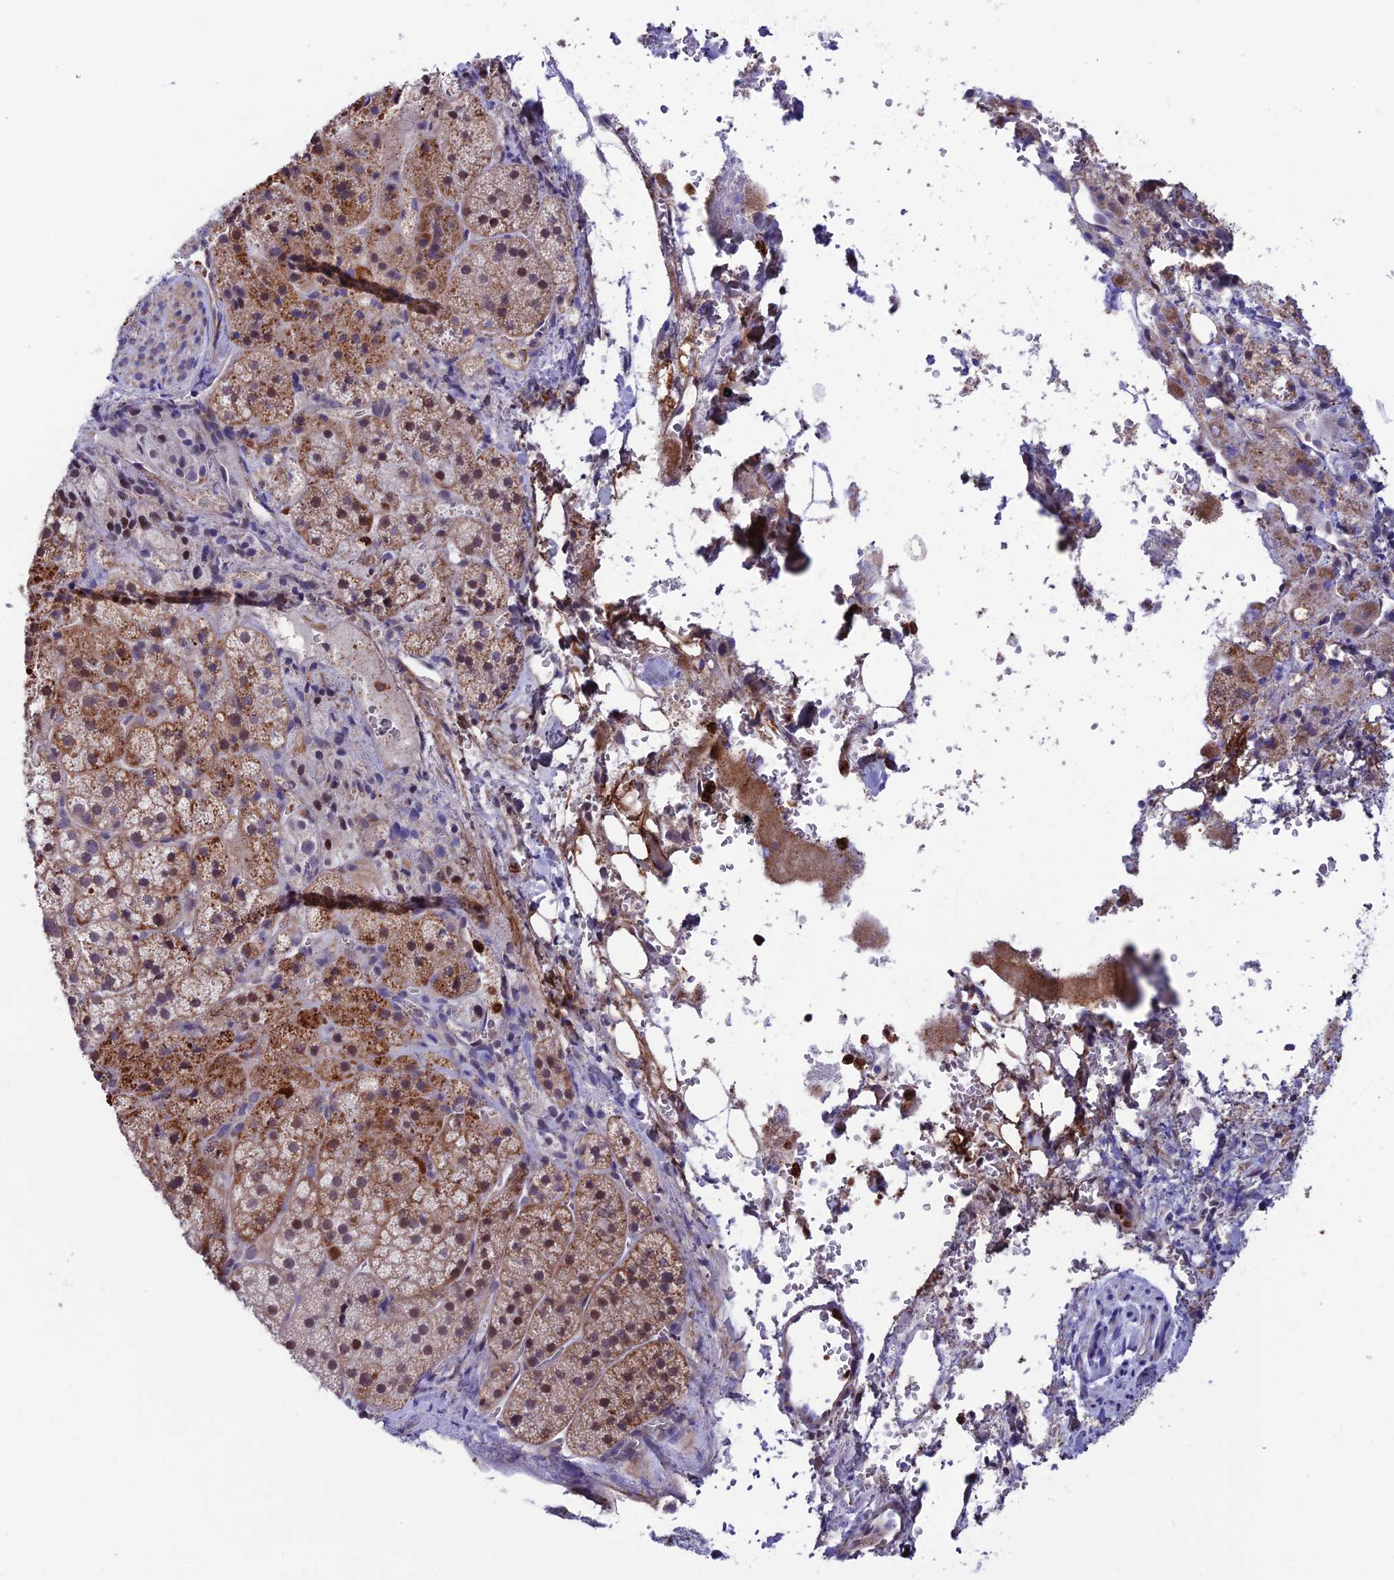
{"staining": {"intensity": "moderate", "quantity": "<25%", "location": "cytoplasmic/membranous"}, "tissue": "adrenal gland", "cell_type": "Glandular cells", "image_type": "normal", "snomed": [{"axis": "morphology", "description": "Normal tissue, NOS"}, {"axis": "topography", "description": "Adrenal gland"}], "caption": "Immunohistochemistry of normal human adrenal gland demonstrates low levels of moderate cytoplasmic/membranous expression in approximately <25% of glandular cells.", "gene": "COL6A6", "patient": {"sex": "female", "age": 44}}